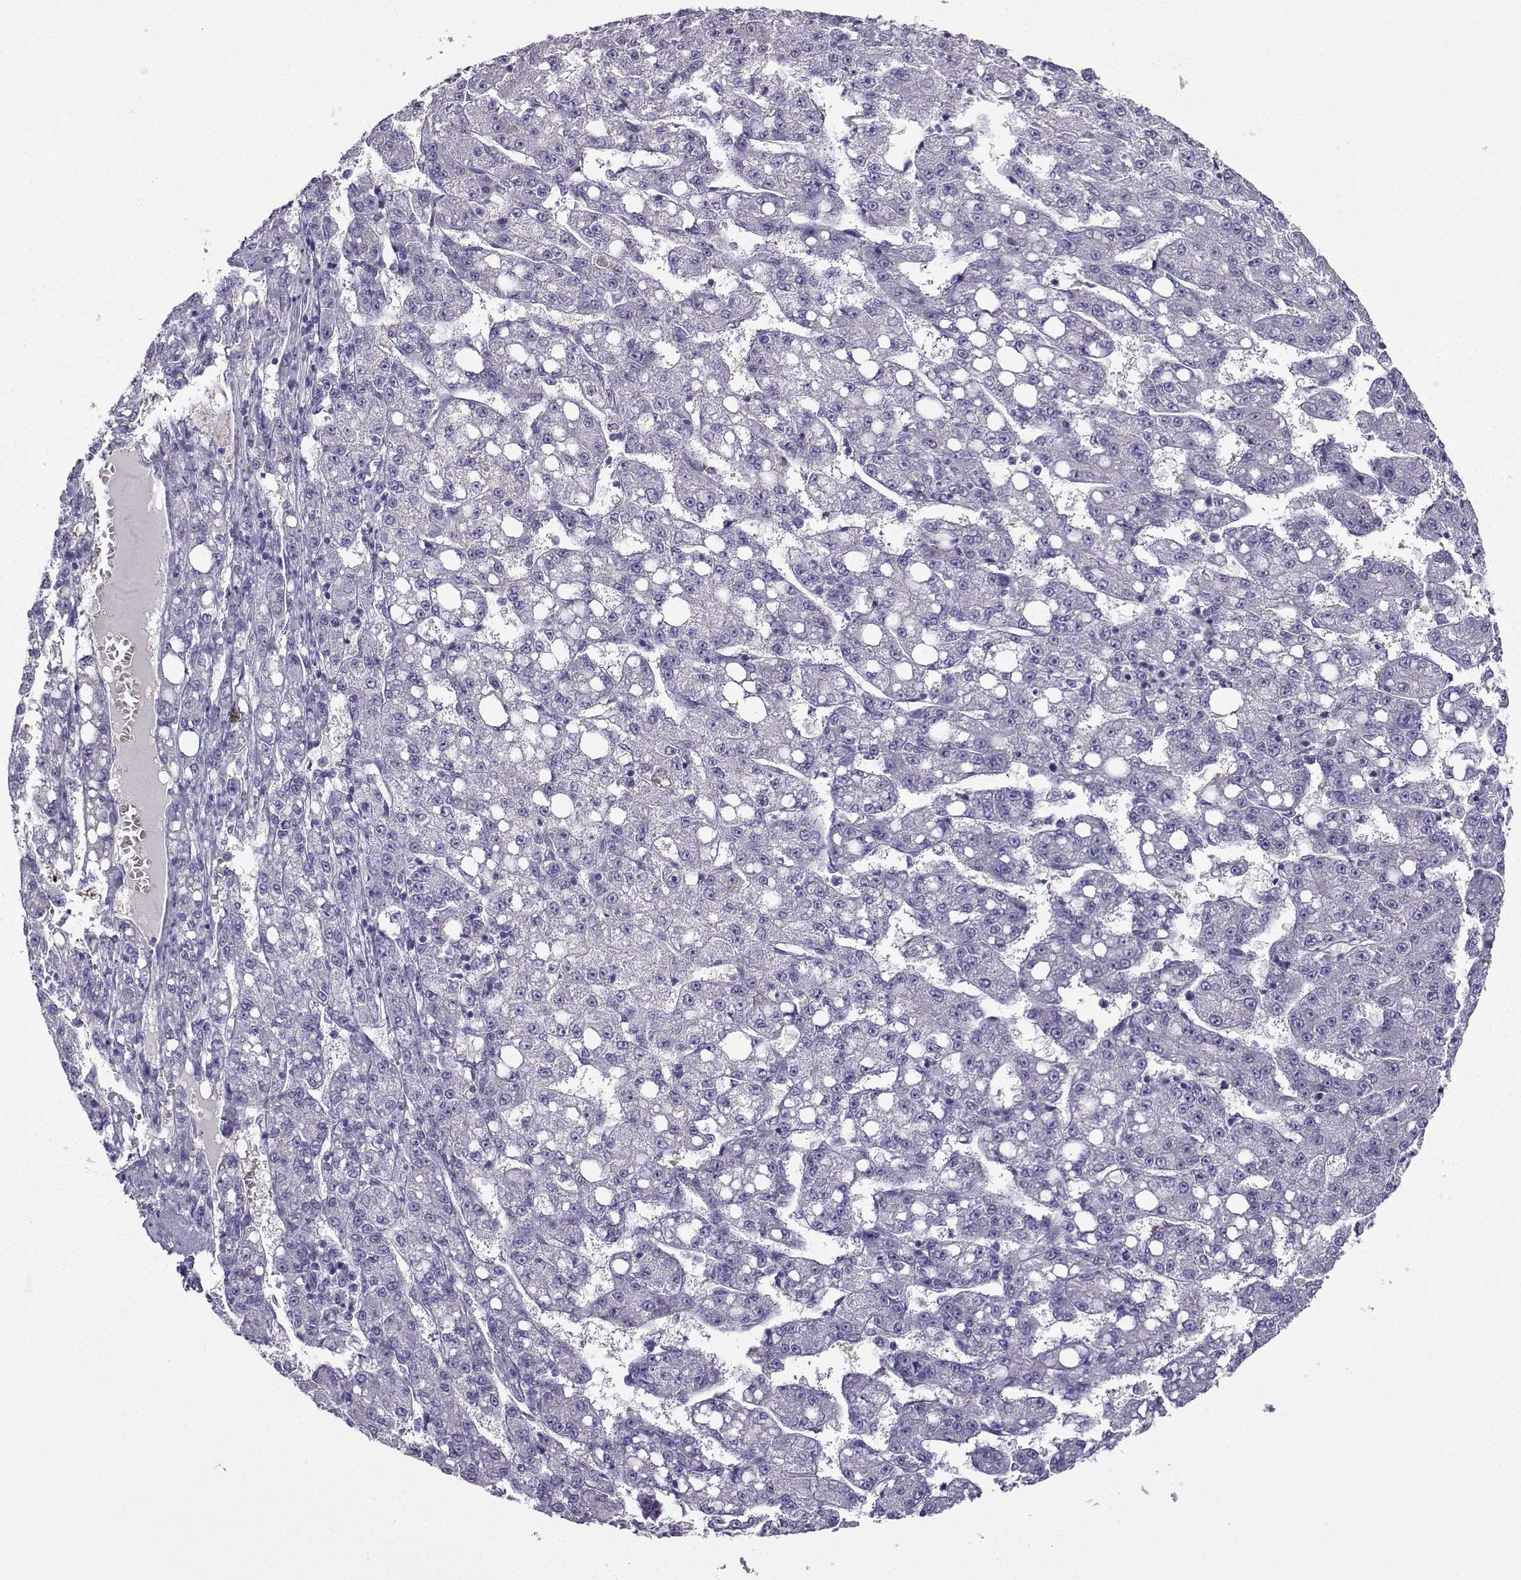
{"staining": {"intensity": "negative", "quantity": "none", "location": "none"}, "tissue": "liver cancer", "cell_type": "Tumor cells", "image_type": "cancer", "snomed": [{"axis": "morphology", "description": "Carcinoma, Hepatocellular, NOS"}, {"axis": "topography", "description": "Liver"}], "caption": "An immunohistochemistry (IHC) photomicrograph of liver cancer (hepatocellular carcinoma) is shown. There is no staining in tumor cells of liver cancer (hepatocellular carcinoma).", "gene": "LINGO1", "patient": {"sex": "female", "age": 65}}